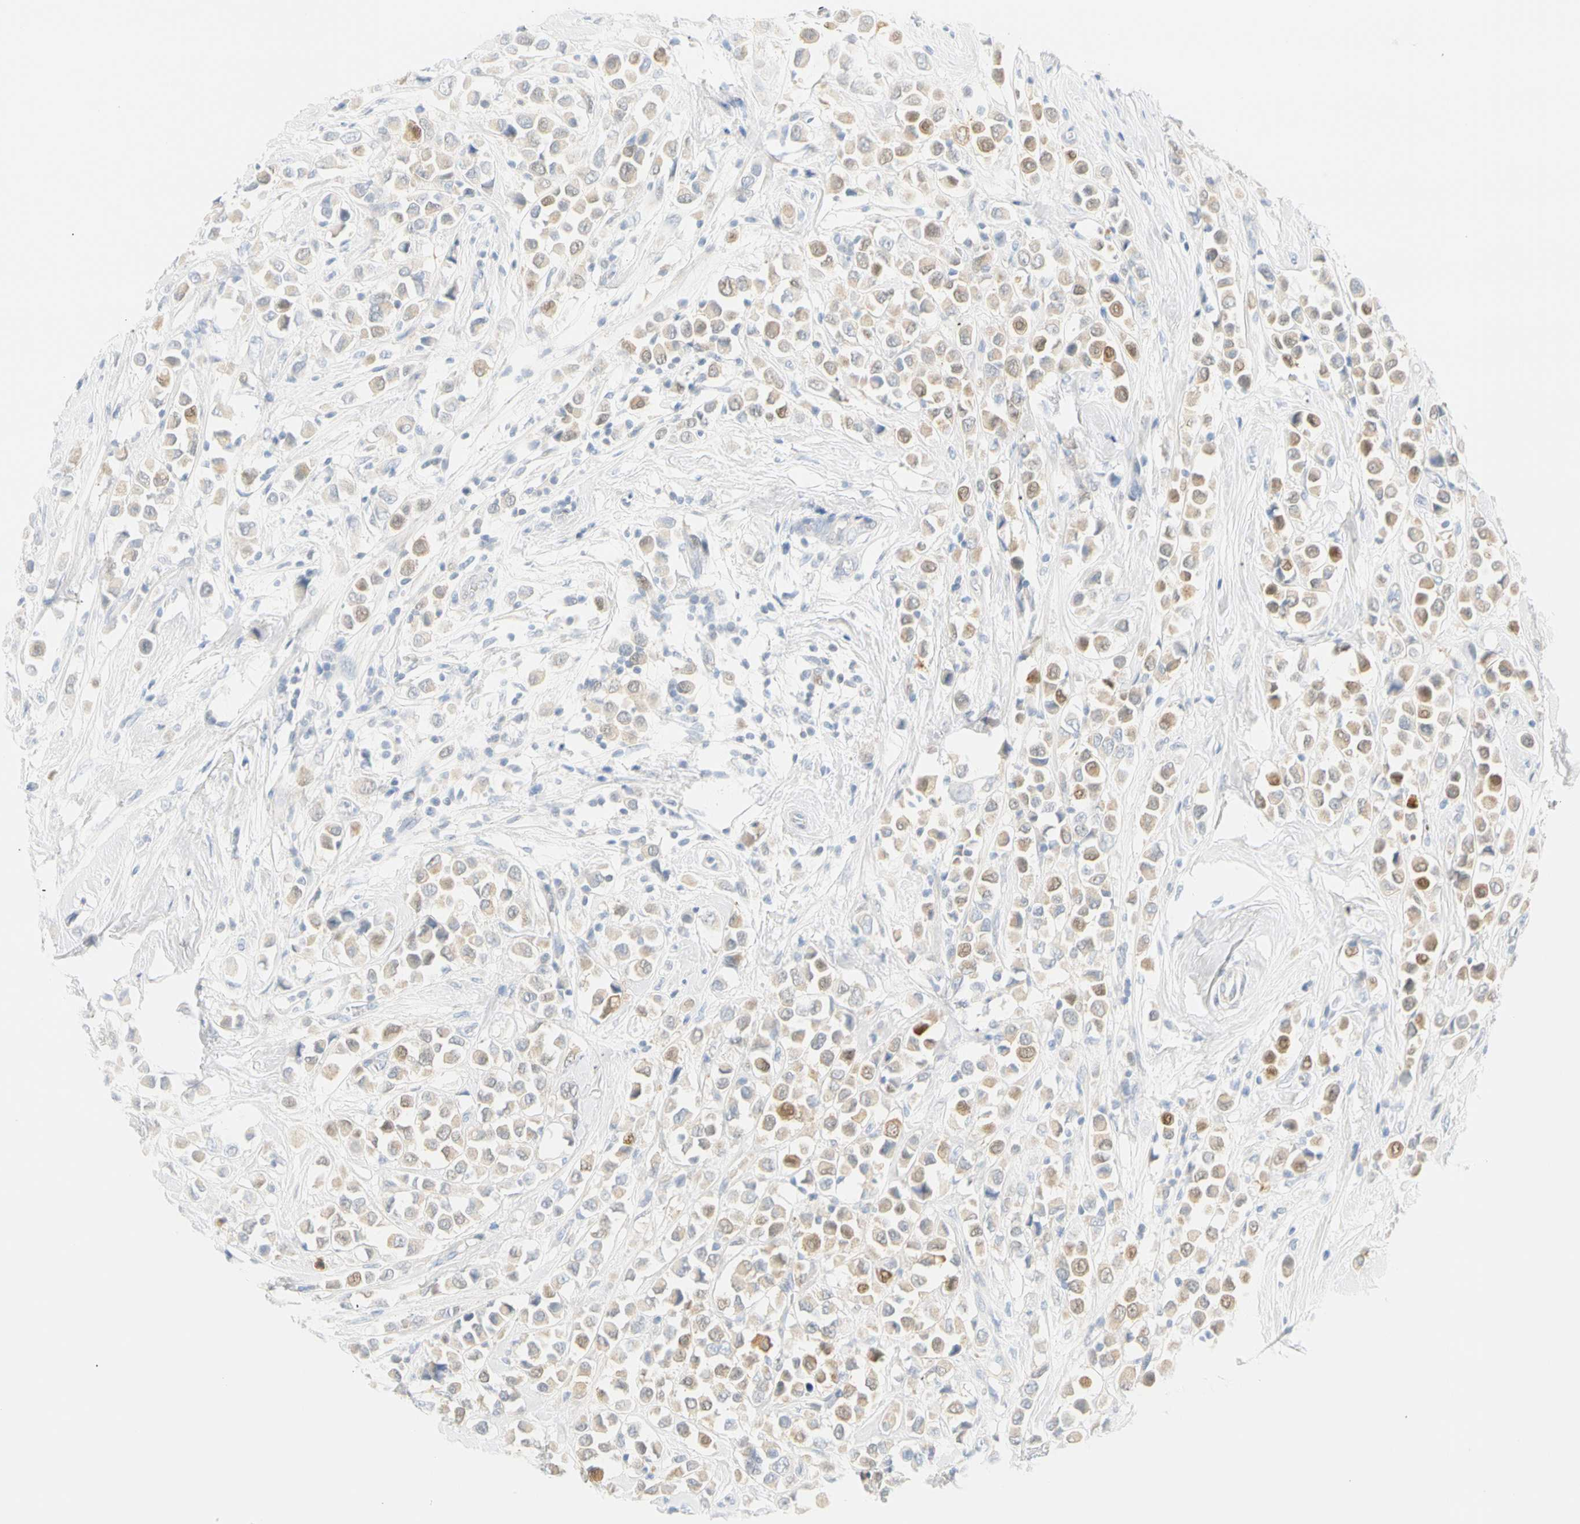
{"staining": {"intensity": "weak", "quantity": "<25%", "location": "cytoplasmic/membranous"}, "tissue": "breast cancer", "cell_type": "Tumor cells", "image_type": "cancer", "snomed": [{"axis": "morphology", "description": "Duct carcinoma"}, {"axis": "topography", "description": "Breast"}], "caption": "Immunohistochemistry (IHC) of human infiltrating ductal carcinoma (breast) displays no expression in tumor cells. The staining is performed using DAB (3,3'-diaminobenzidine) brown chromogen with nuclei counter-stained in using hematoxylin.", "gene": "SELENBP1", "patient": {"sex": "female", "age": 61}}